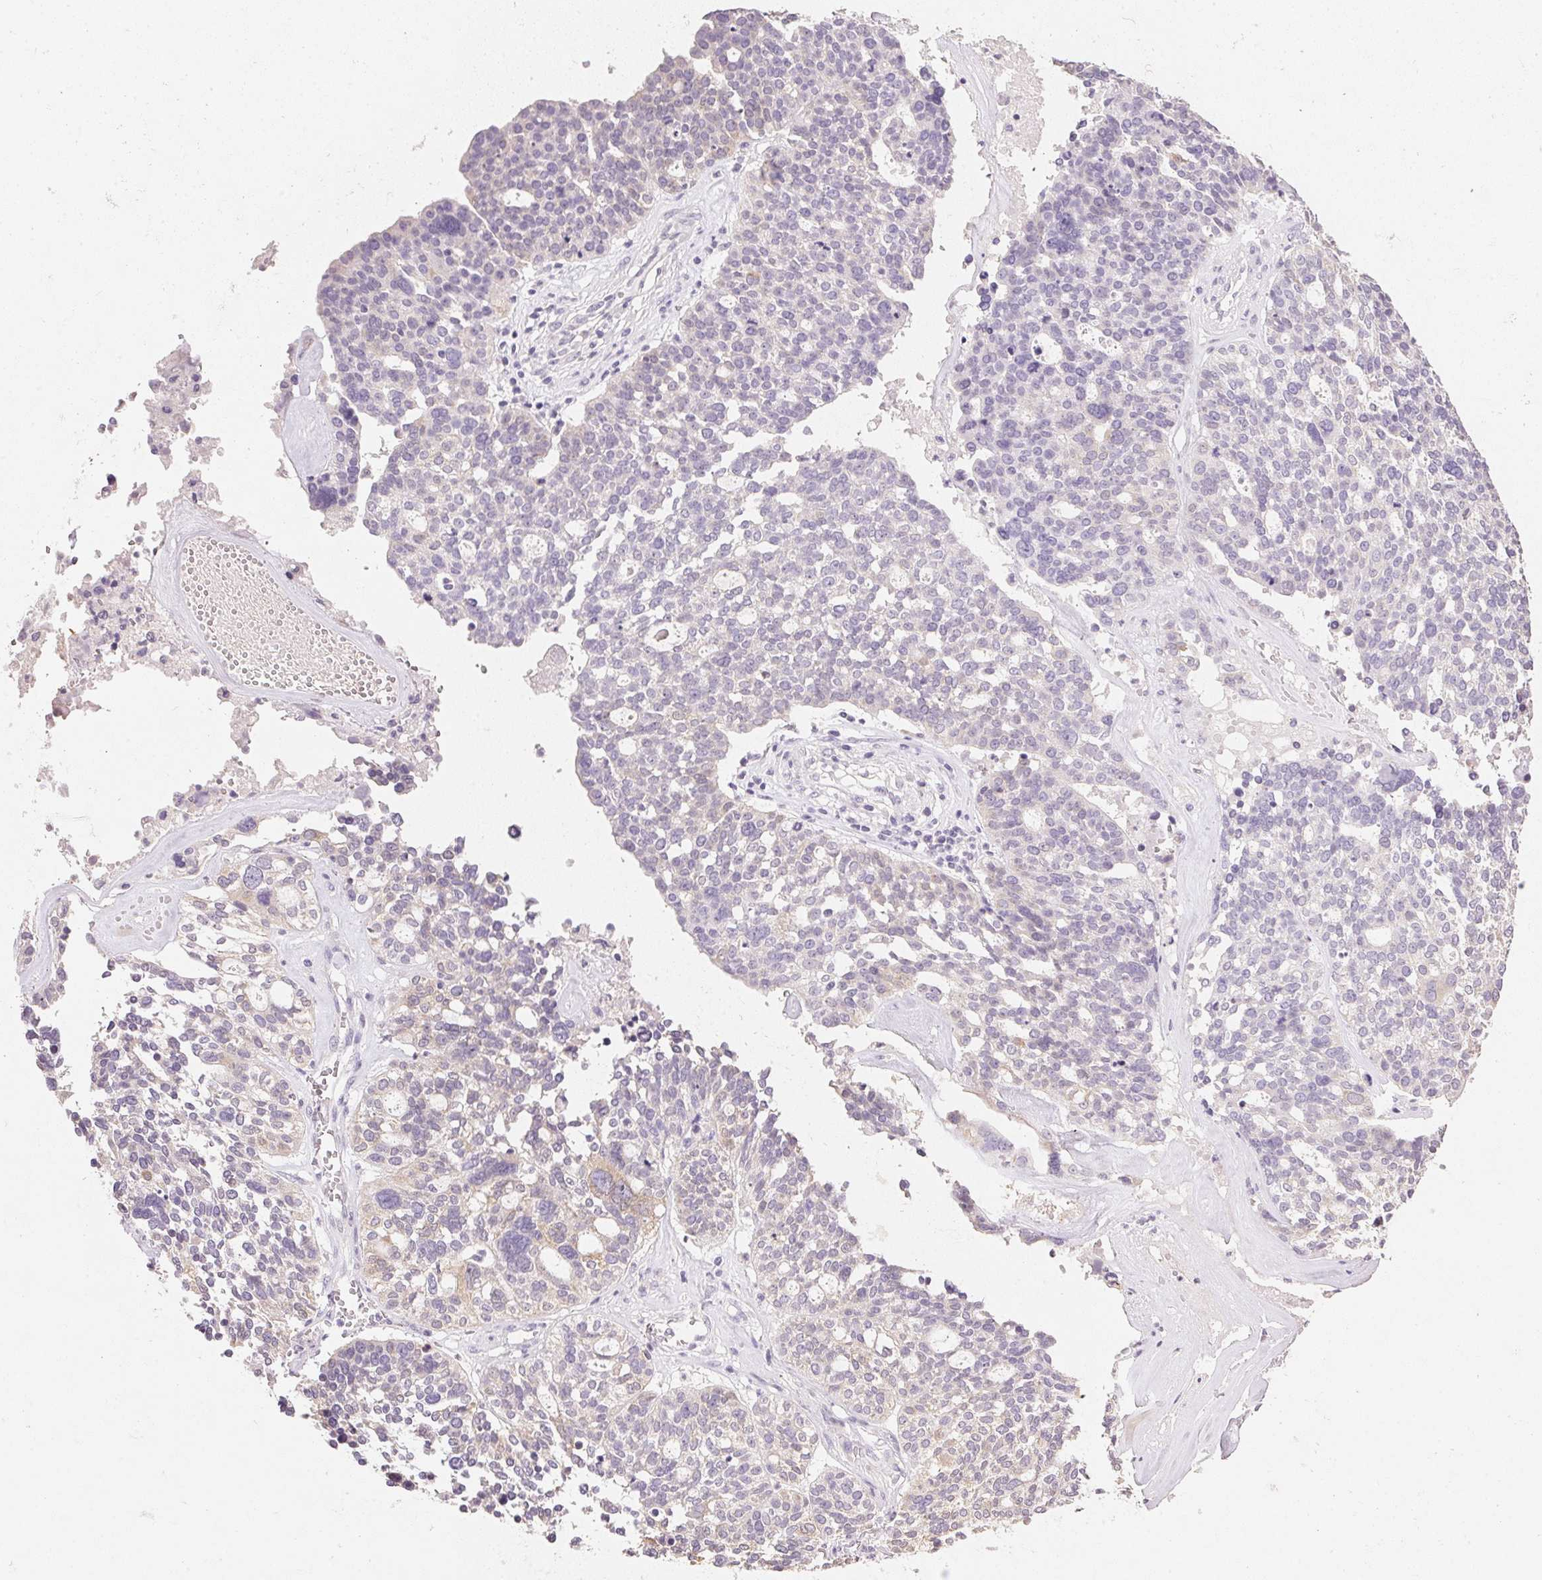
{"staining": {"intensity": "negative", "quantity": "none", "location": "none"}, "tissue": "ovarian cancer", "cell_type": "Tumor cells", "image_type": "cancer", "snomed": [{"axis": "morphology", "description": "Cystadenocarcinoma, serous, NOS"}, {"axis": "topography", "description": "Ovary"}], "caption": "Ovarian serous cystadenocarcinoma stained for a protein using immunohistochemistry displays no expression tumor cells.", "gene": "DHCR24", "patient": {"sex": "female", "age": 59}}